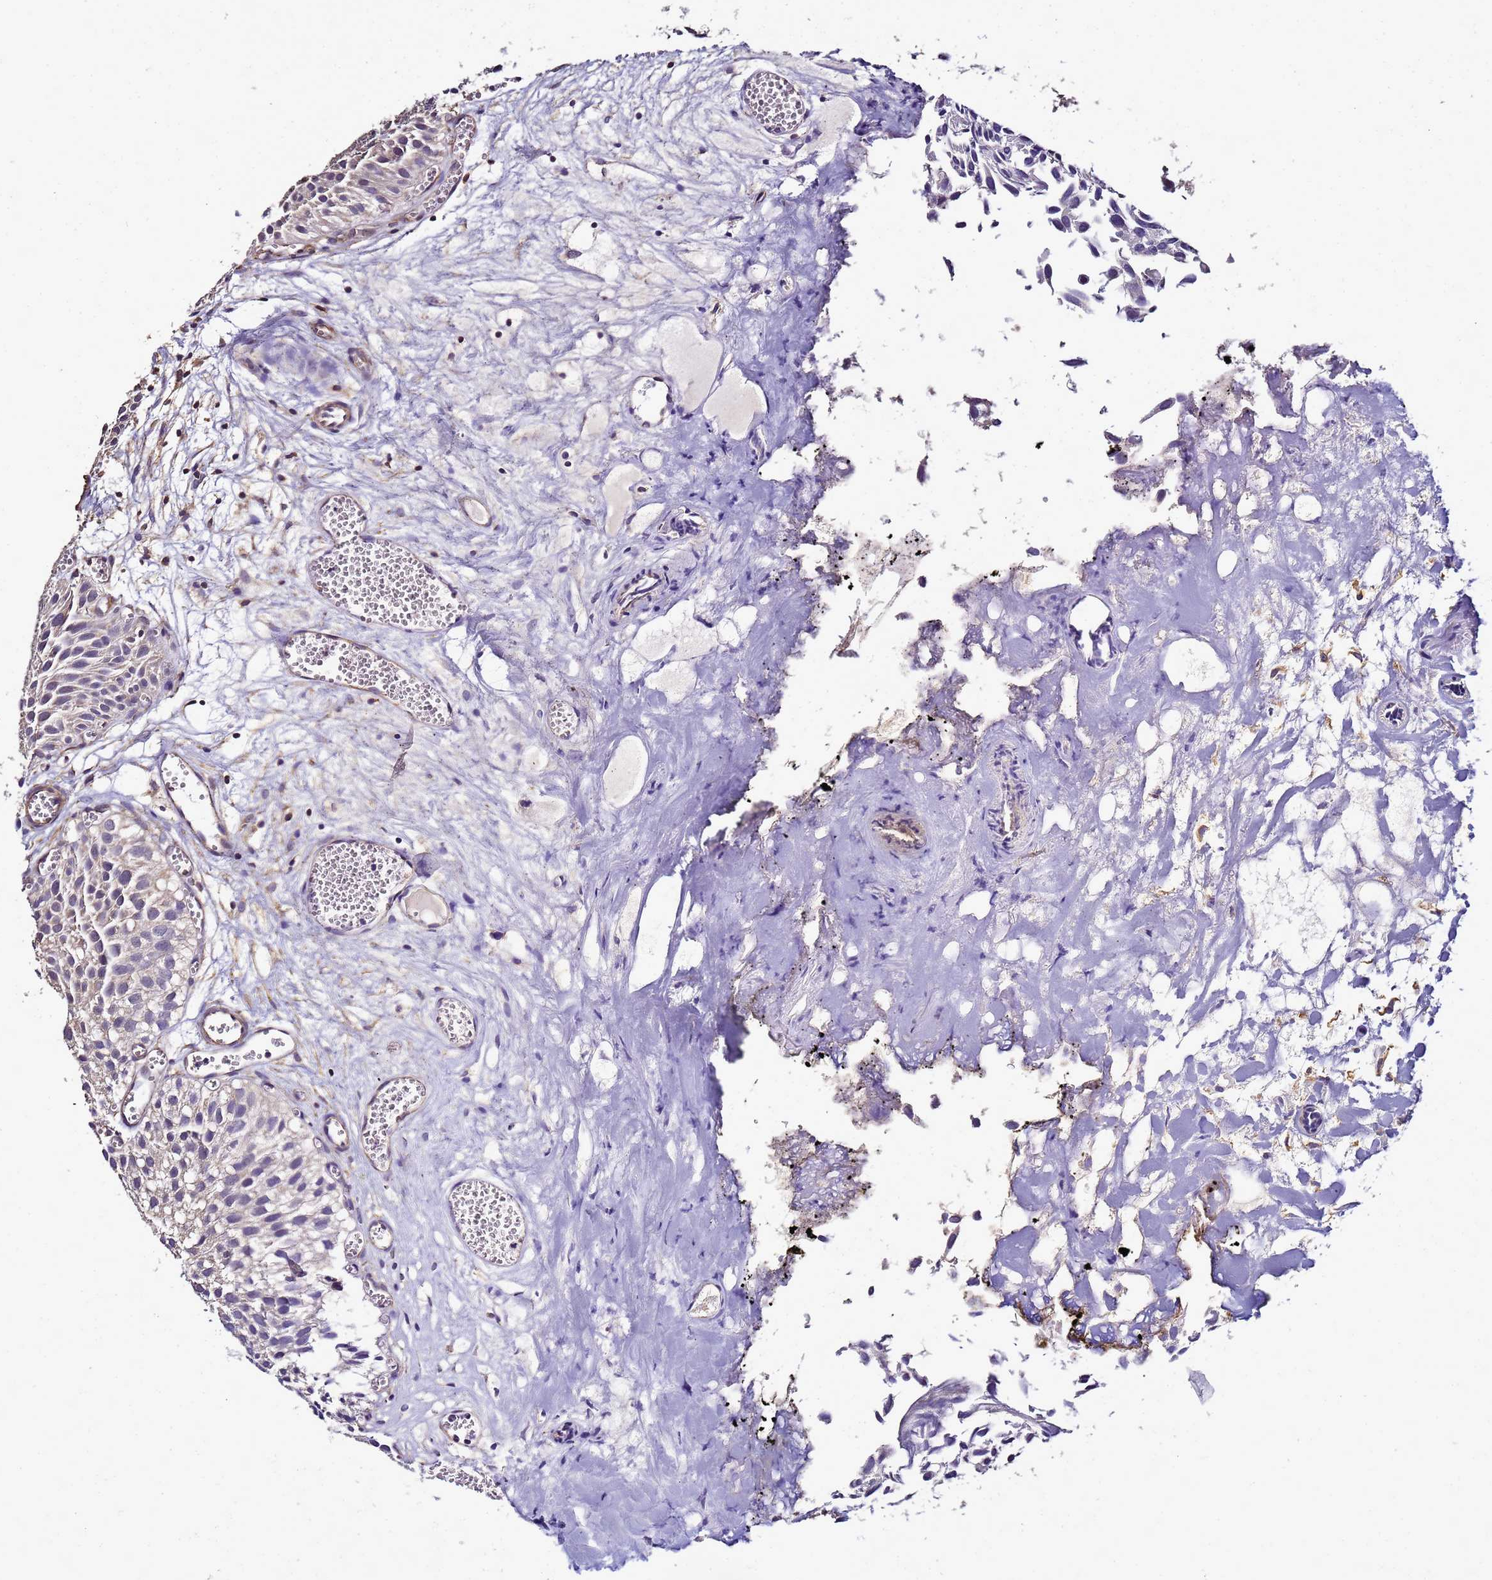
{"staining": {"intensity": "weak", "quantity": "25%-75%", "location": "cytoplasmic/membranous"}, "tissue": "urothelial cancer", "cell_type": "Tumor cells", "image_type": "cancer", "snomed": [{"axis": "morphology", "description": "Urothelial carcinoma, Low grade"}, {"axis": "topography", "description": "Urinary bladder"}], "caption": "An immunohistochemistry (IHC) image of neoplastic tissue is shown. Protein staining in brown shows weak cytoplasmic/membranous positivity in urothelial carcinoma (low-grade) within tumor cells. (IHC, brightfield microscopy, high magnification).", "gene": "ENOPH1", "patient": {"sex": "male", "age": 88}}